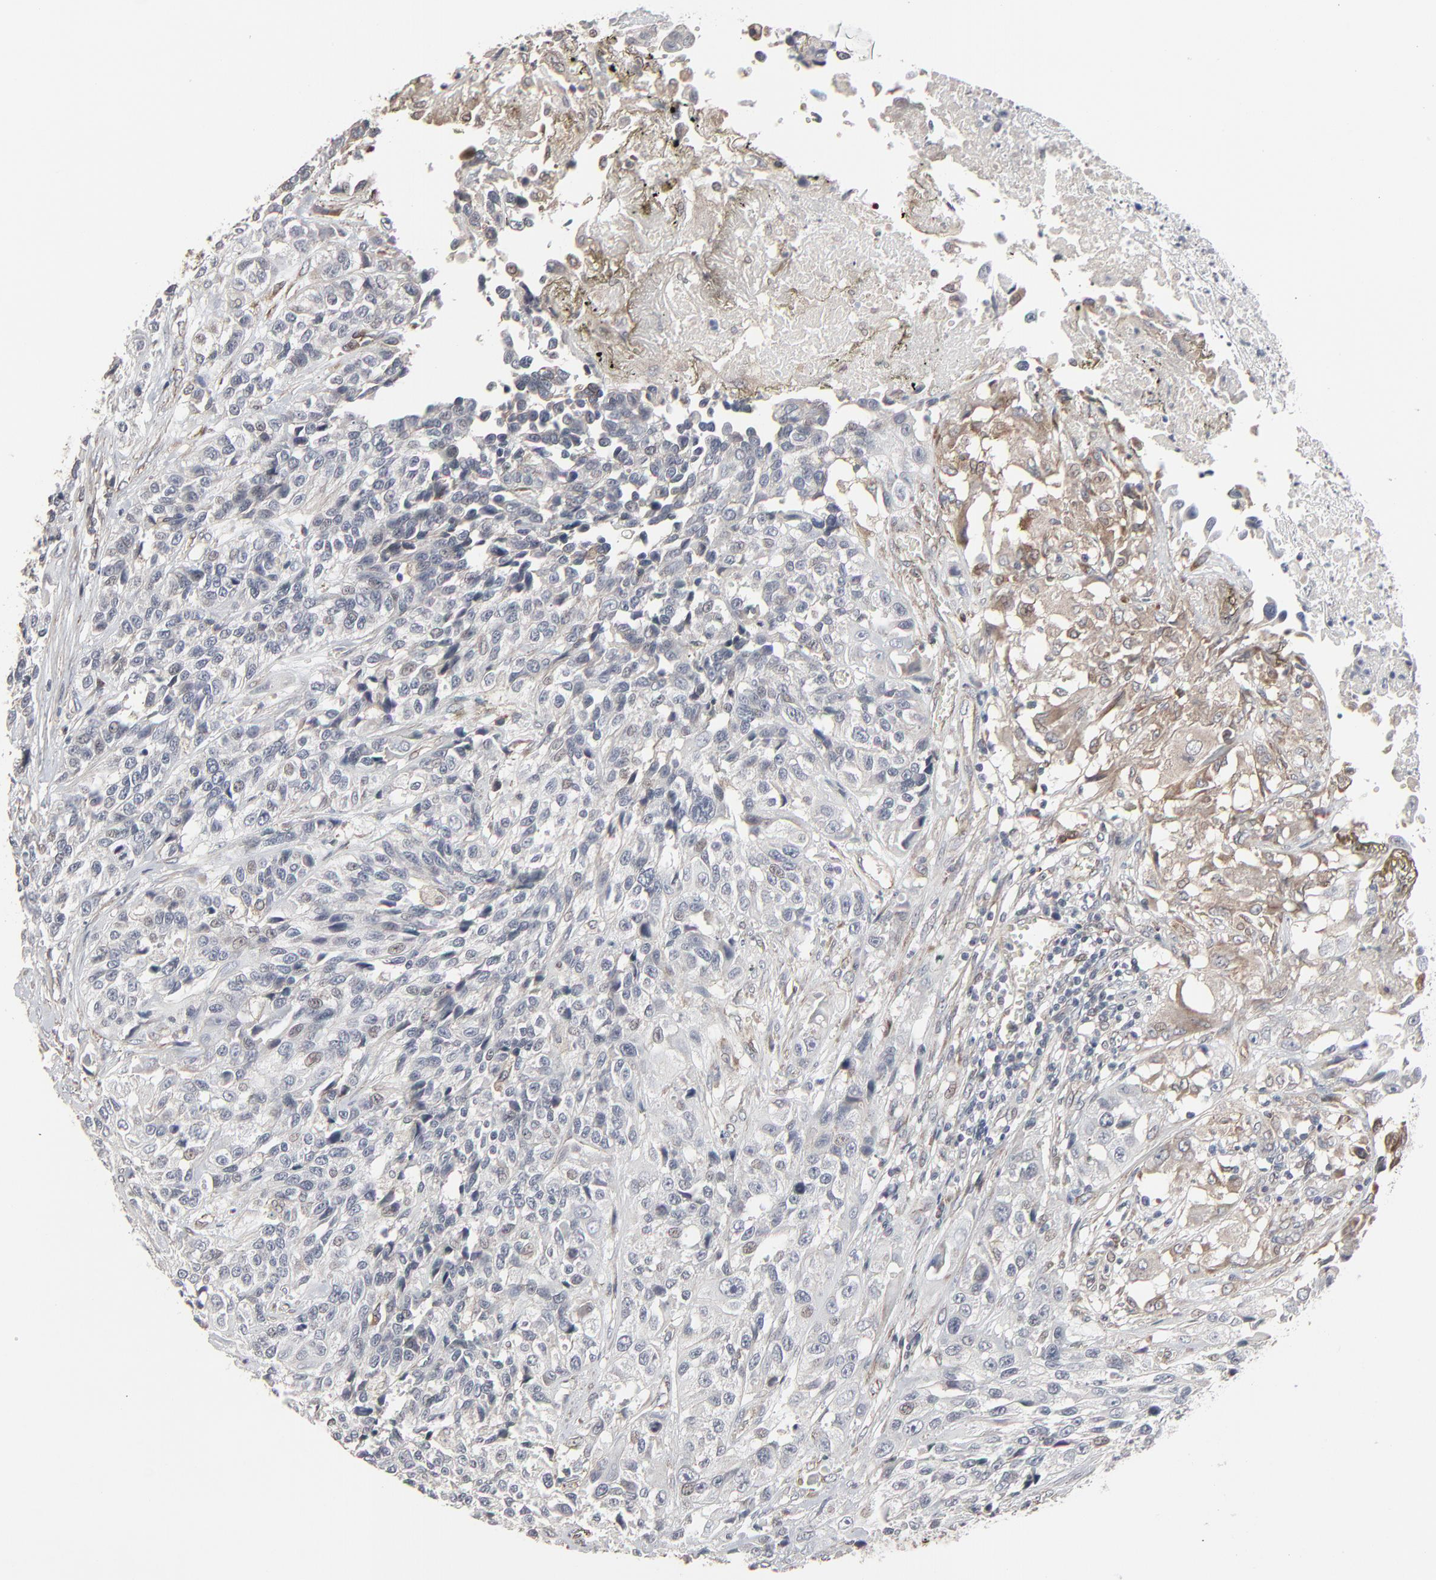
{"staining": {"intensity": "weak", "quantity": "<25%", "location": "nuclear"}, "tissue": "urothelial cancer", "cell_type": "Tumor cells", "image_type": "cancer", "snomed": [{"axis": "morphology", "description": "Urothelial carcinoma, High grade"}, {"axis": "topography", "description": "Urinary bladder"}], "caption": "Immunohistochemistry (IHC) histopathology image of urothelial cancer stained for a protein (brown), which reveals no positivity in tumor cells.", "gene": "CTNND1", "patient": {"sex": "female", "age": 81}}